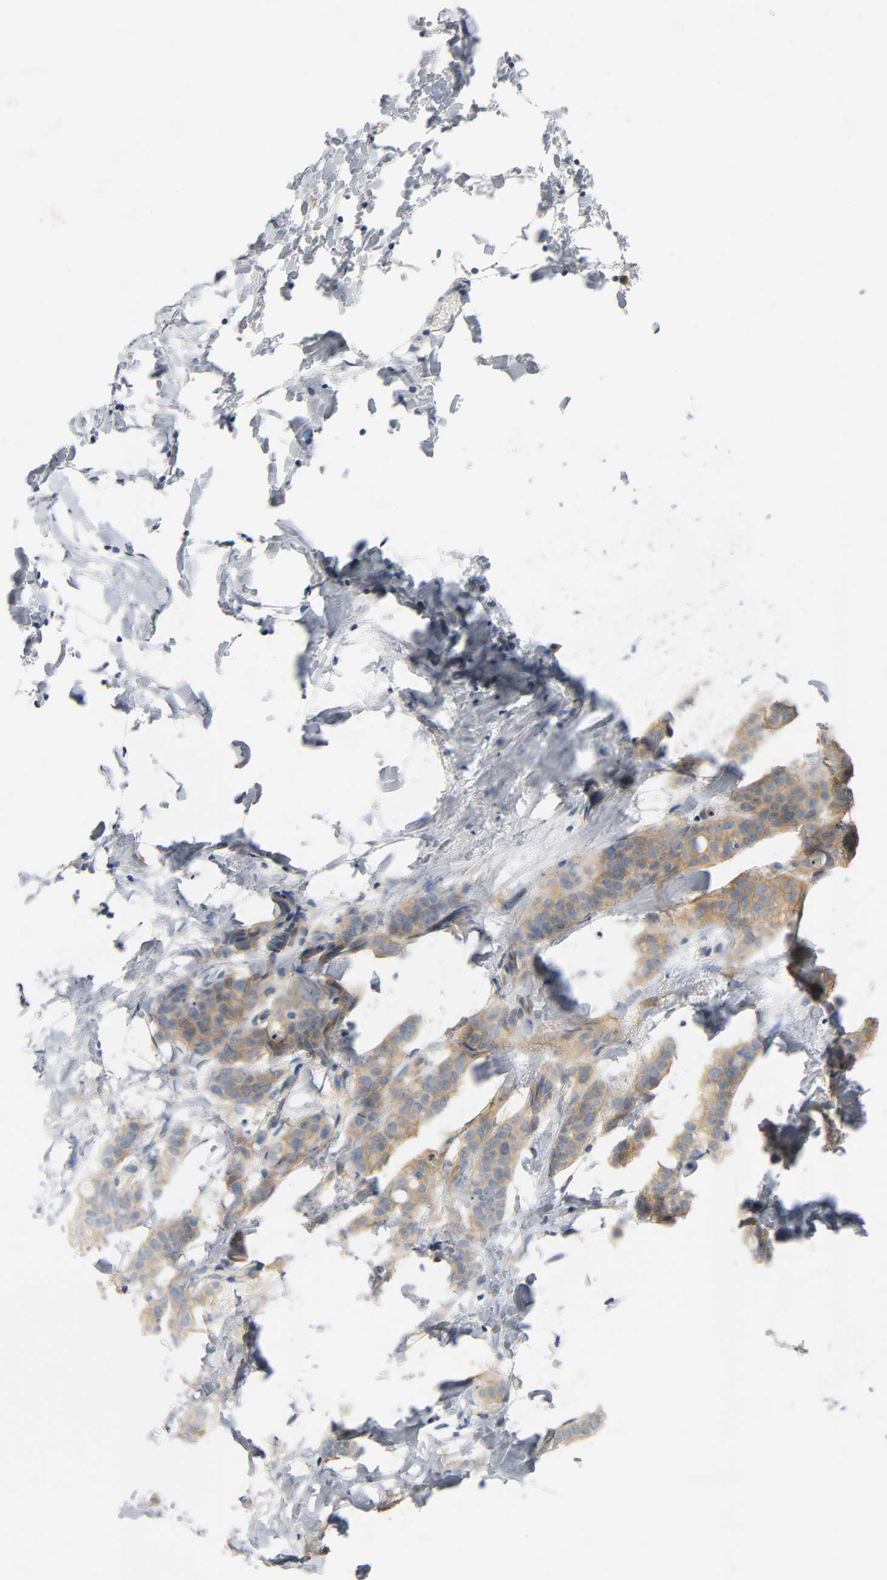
{"staining": {"intensity": "strong", "quantity": ">75%", "location": "cytoplasmic/membranous"}, "tissue": "breast cancer", "cell_type": "Tumor cells", "image_type": "cancer", "snomed": [{"axis": "morphology", "description": "Lobular carcinoma"}, {"axis": "topography", "description": "Breast"}], "caption": "Brown immunohistochemical staining in human lobular carcinoma (breast) exhibits strong cytoplasmic/membranous positivity in approximately >75% of tumor cells. (DAB = brown stain, brightfield microscopy at high magnification).", "gene": "ARPC1A", "patient": {"sex": "female", "age": 60}}